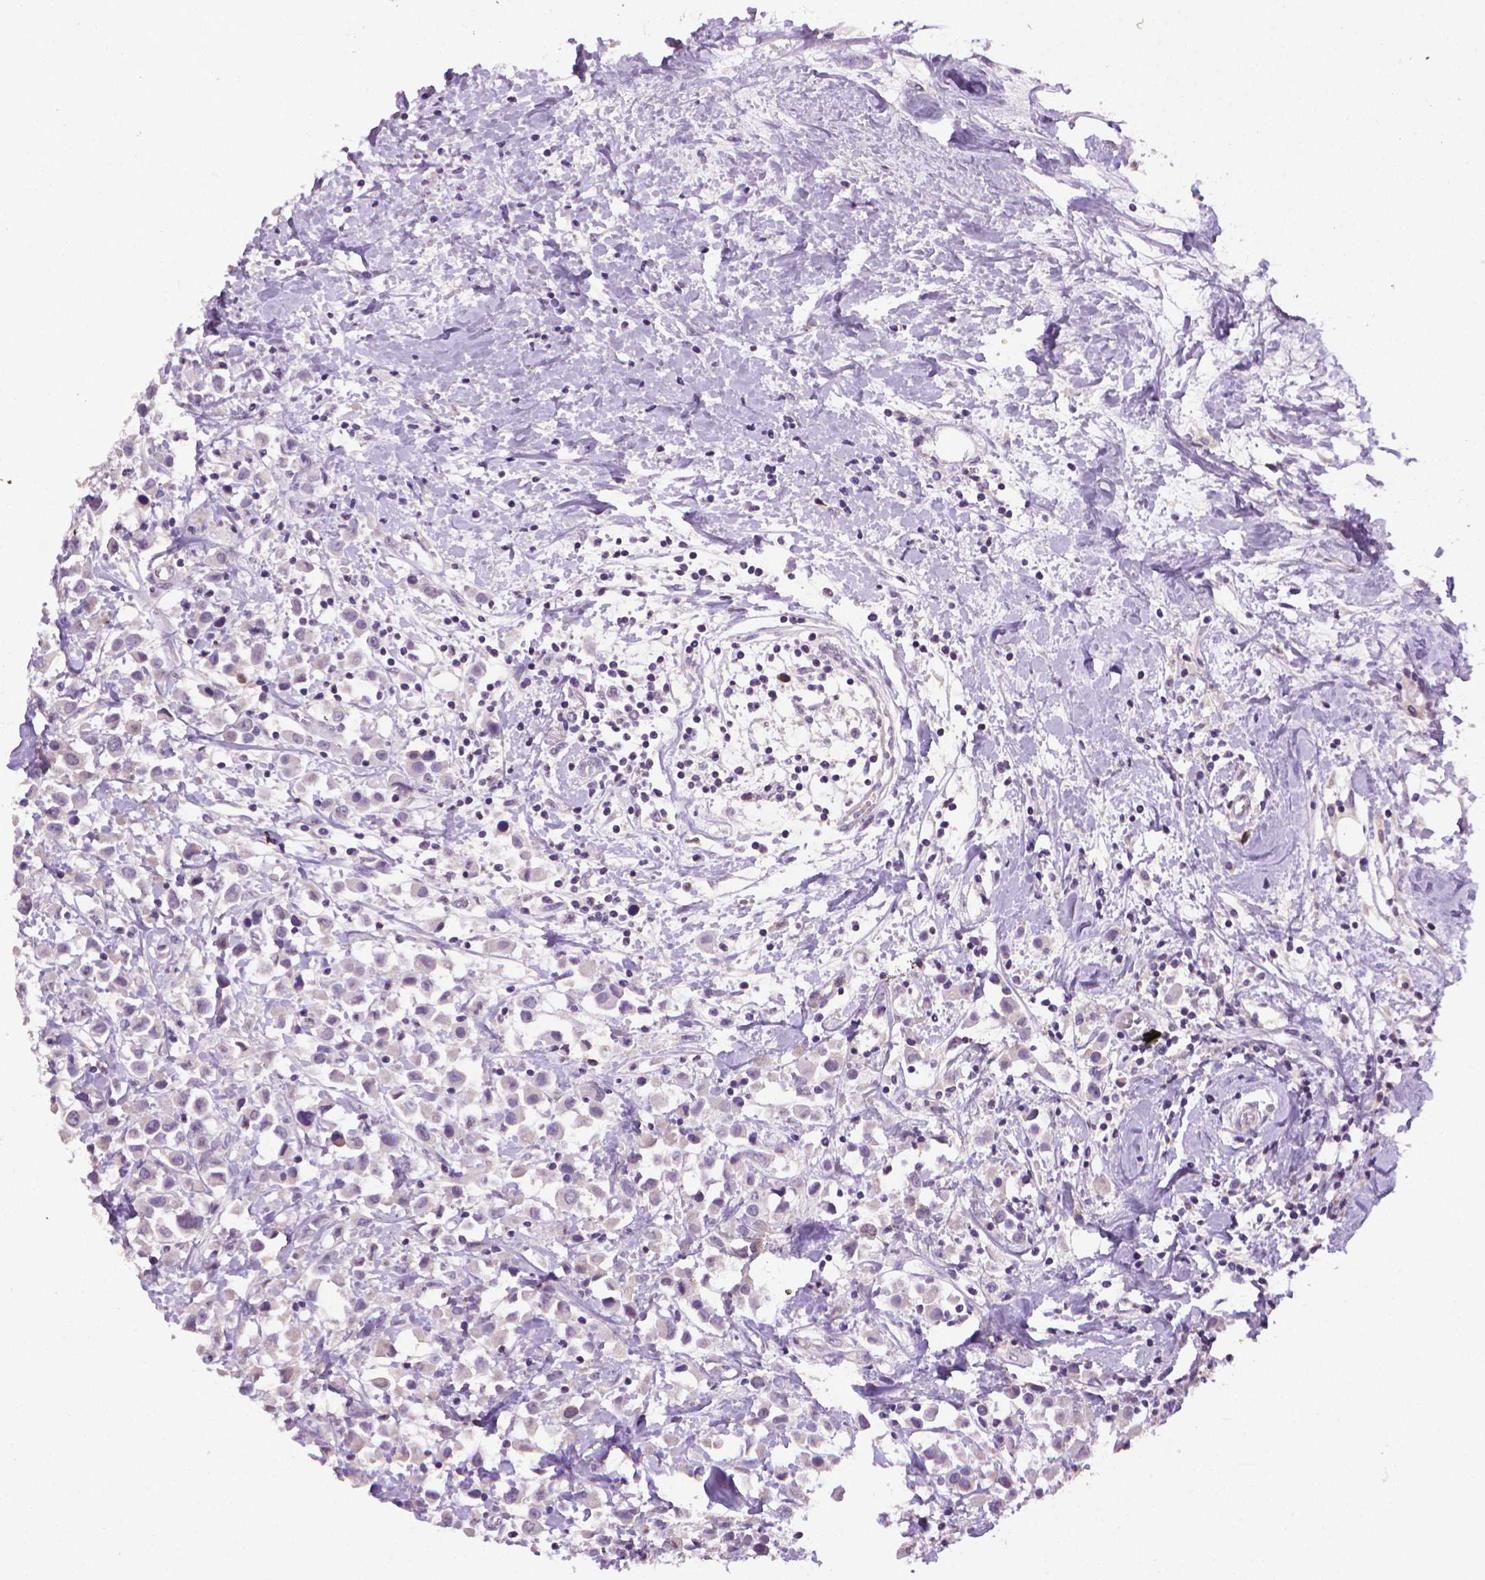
{"staining": {"intensity": "negative", "quantity": "none", "location": "none"}, "tissue": "breast cancer", "cell_type": "Tumor cells", "image_type": "cancer", "snomed": [{"axis": "morphology", "description": "Duct carcinoma"}, {"axis": "topography", "description": "Breast"}], "caption": "IHC of human breast cancer (intraductal carcinoma) reveals no staining in tumor cells. The staining was performed using DAB to visualize the protein expression in brown, while the nuclei were stained in blue with hematoxylin (Magnification: 20x).", "gene": "CDKN2D", "patient": {"sex": "female", "age": 61}}